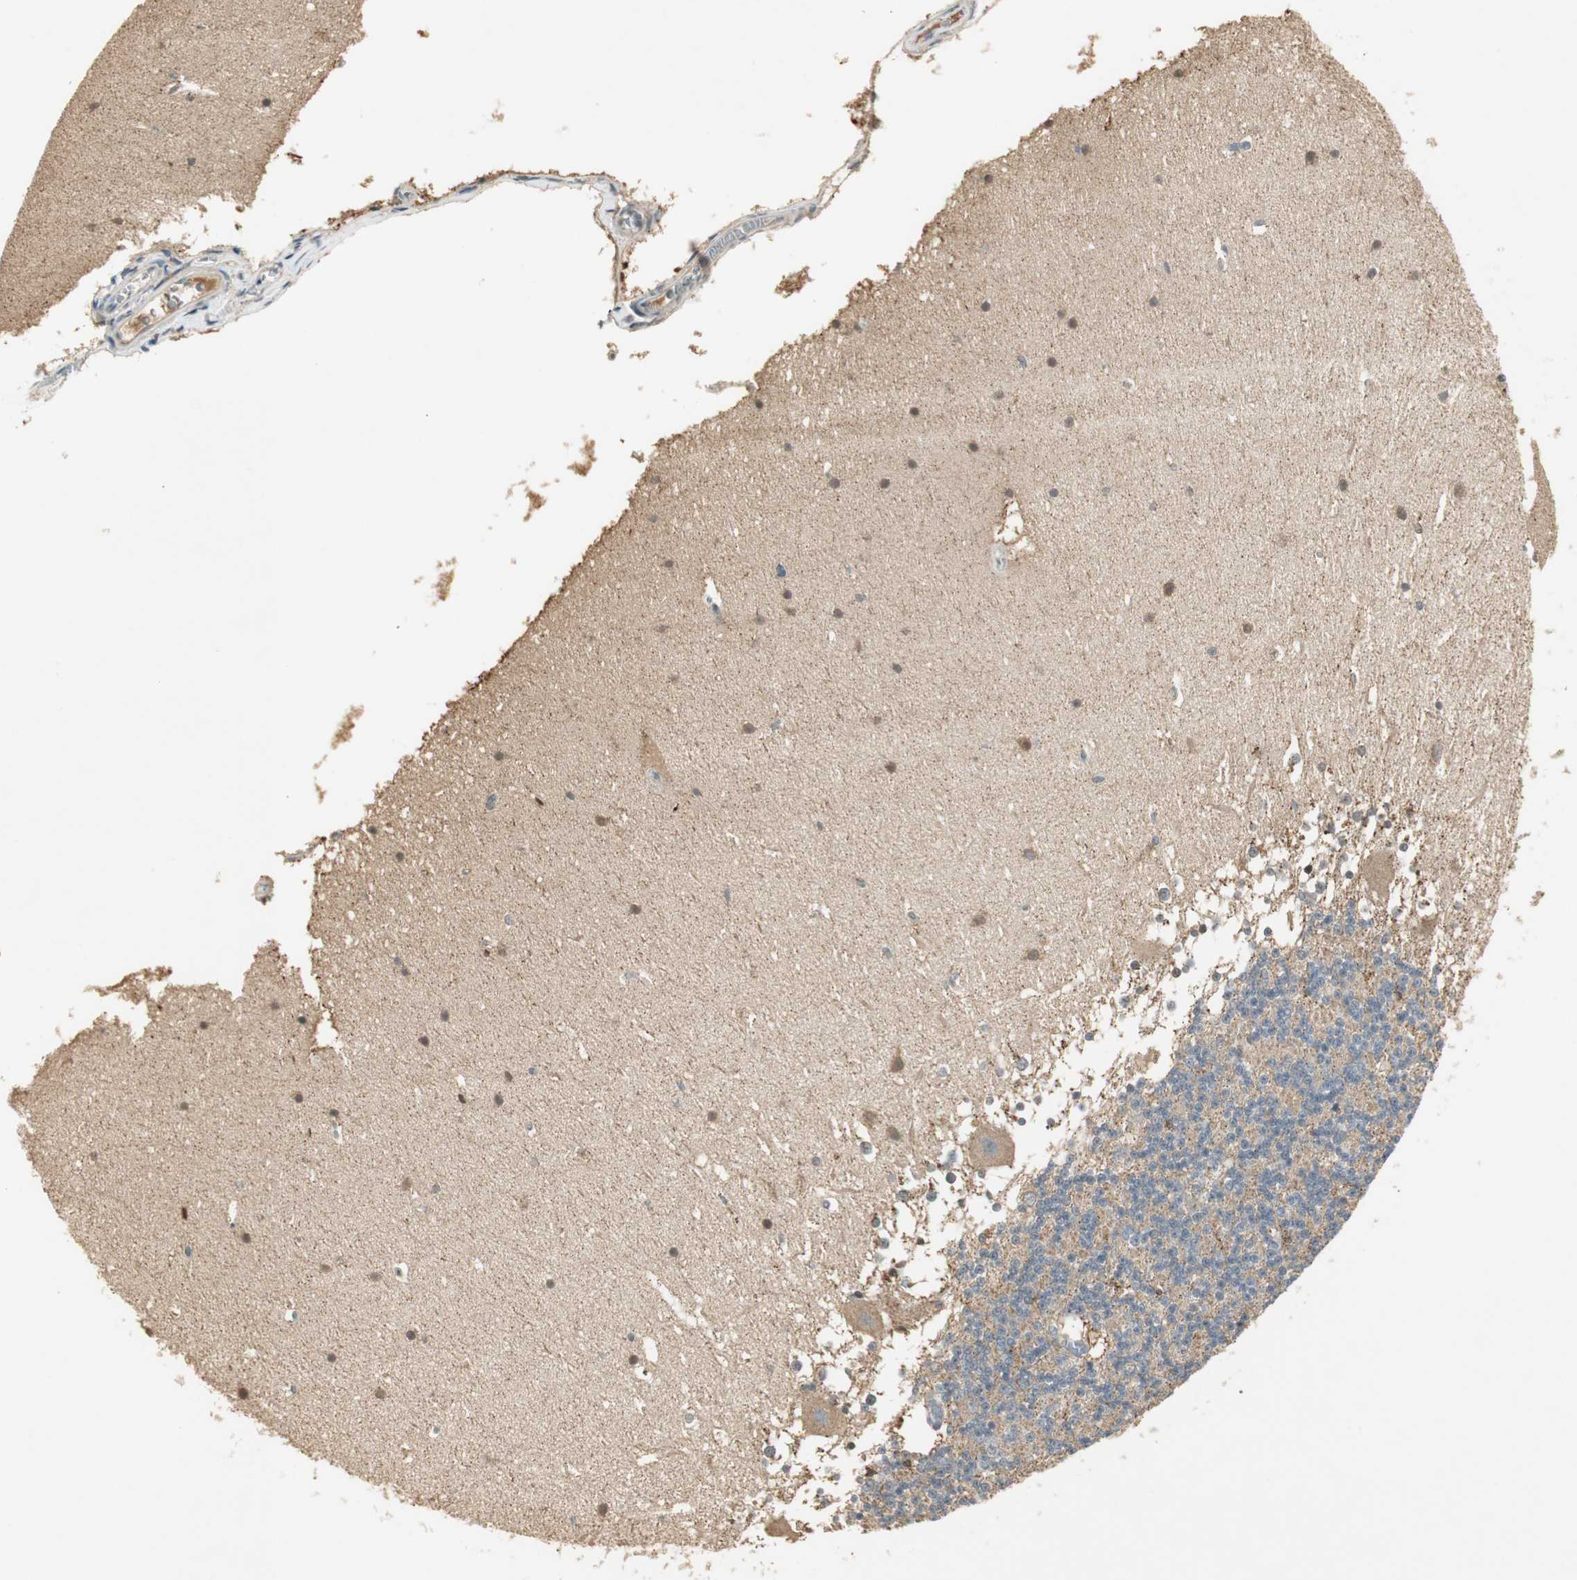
{"staining": {"intensity": "negative", "quantity": "none", "location": "none"}, "tissue": "cerebellum", "cell_type": "Cells in granular layer", "image_type": "normal", "snomed": [{"axis": "morphology", "description": "Normal tissue, NOS"}, {"axis": "topography", "description": "Cerebellum"}], "caption": "An immunohistochemistry micrograph of benign cerebellum is shown. There is no staining in cells in granular layer of cerebellum. (DAB immunohistochemistry, high magnification).", "gene": "USP2", "patient": {"sex": "female", "age": 19}}